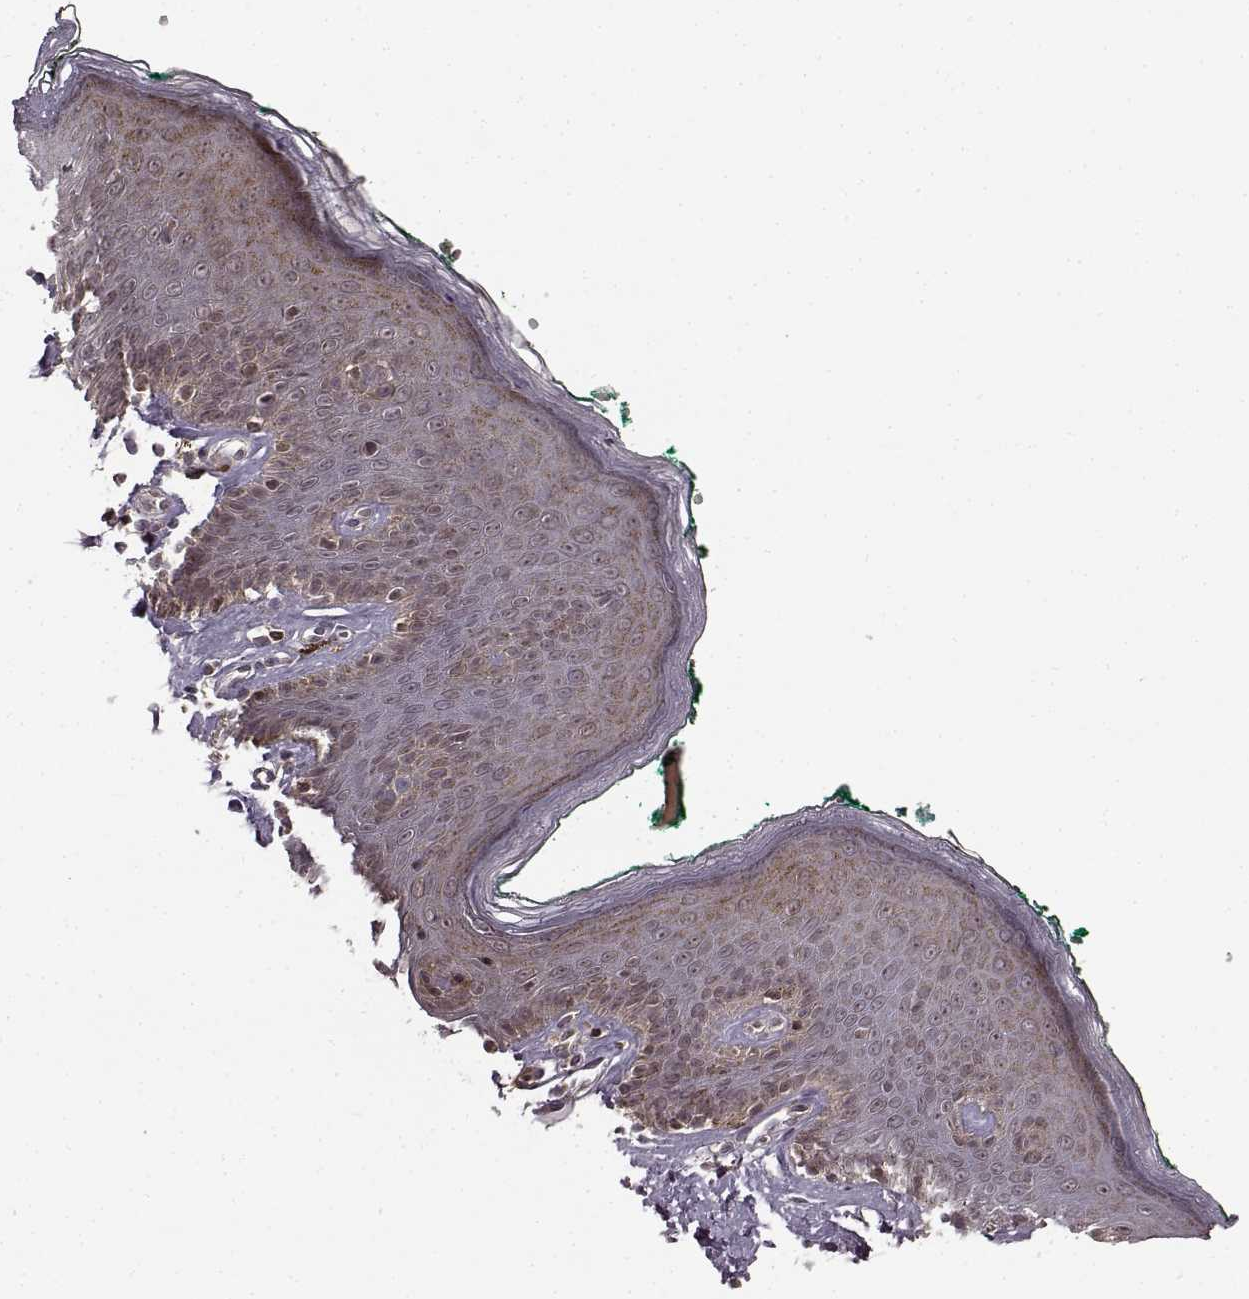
{"staining": {"intensity": "moderate", "quantity": "<25%", "location": "cytoplasmic/membranous"}, "tissue": "skin", "cell_type": "Epidermal cells", "image_type": "normal", "snomed": [{"axis": "morphology", "description": "Normal tissue, NOS"}, {"axis": "topography", "description": "Vulva"}], "caption": "IHC (DAB (3,3'-diaminobenzidine)) staining of unremarkable skin reveals moderate cytoplasmic/membranous protein staining in approximately <25% of epidermal cells. The staining is performed using DAB (3,3'-diaminobenzidine) brown chromogen to label protein expression. The nuclei are counter-stained blue using hematoxylin.", "gene": "TRMU", "patient": {"sex": "female", "age": 66}}